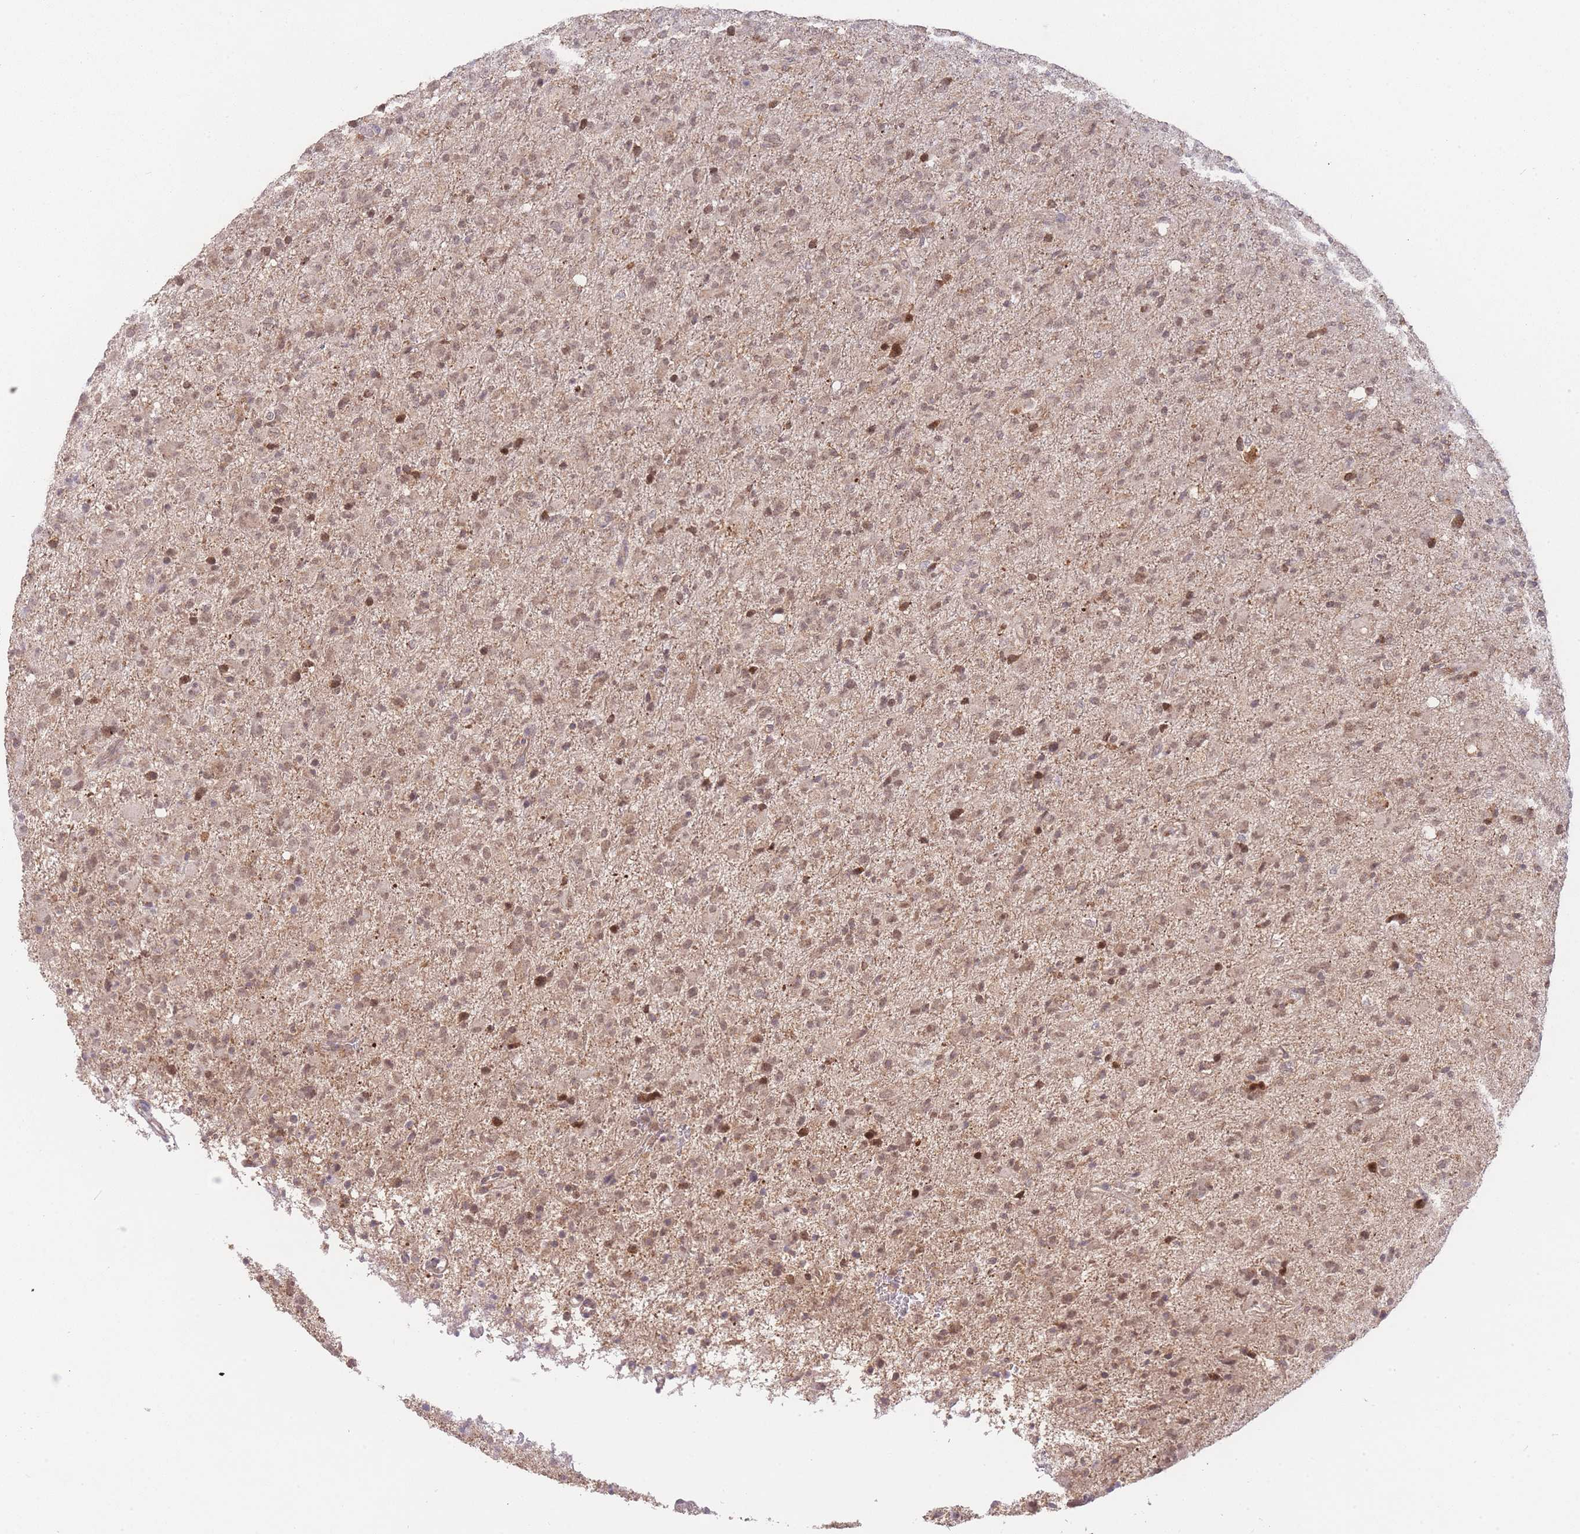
{"staining": {"intensity": "weak", "quantity": "25%-75%", "location": "nuclear"}, "tissue": "glioma", "cell_type": "Tumor cells", "image_type": "cancer", "snomed": [{"axis": "morphology", "description": "Glioma, malignant, Low grade"}, {"axis": "topography", "description": "Brain"}], "caption": "A histopathology image of human glioma stained for a protein displays weak nuclear brown staining in tumor cells.", "gene": "RNF144B", "patient": {"sex": "male", "age": 65}}